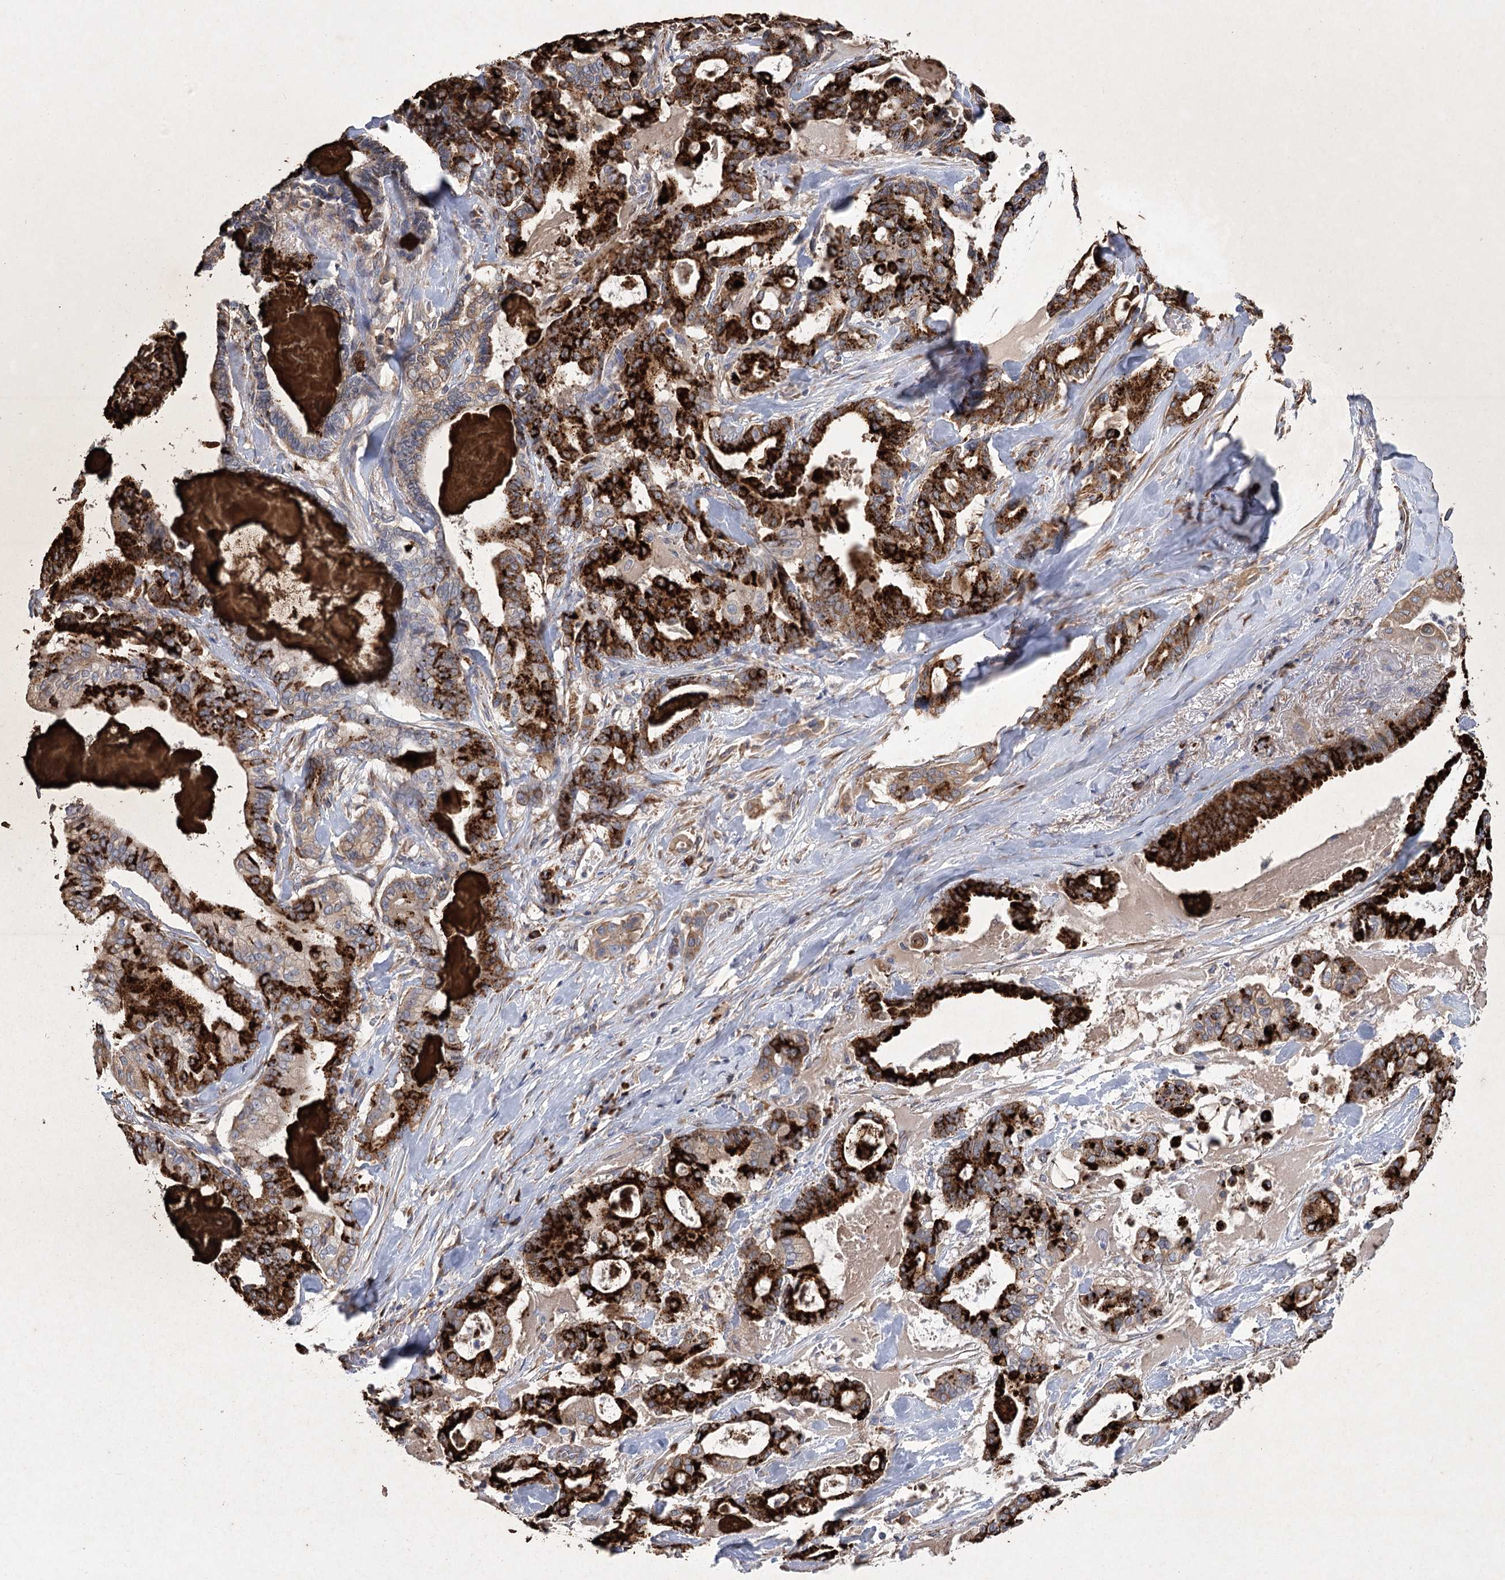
{"staining": {"intensity": "strong", "quantity": ">75%", "location": "cytoplasmic/membranous"}, "tissue": "pancreatic cancer", "cell_type": "Tumor cells", "image_type": "cancer", "snomed": [{"axis": "morphology", "description": "Adenocarcinoma, NOS"}, {"axis": "topography", "description": "Pancreas"}], "caption": "Tumor cells demonstrate high levels of strong cytoplasmic/membranous staining in approximately >75% of cells in human pancreatic cancer.", "gene": "METTL24", "patient": {"sex": "male", "age": 63}}